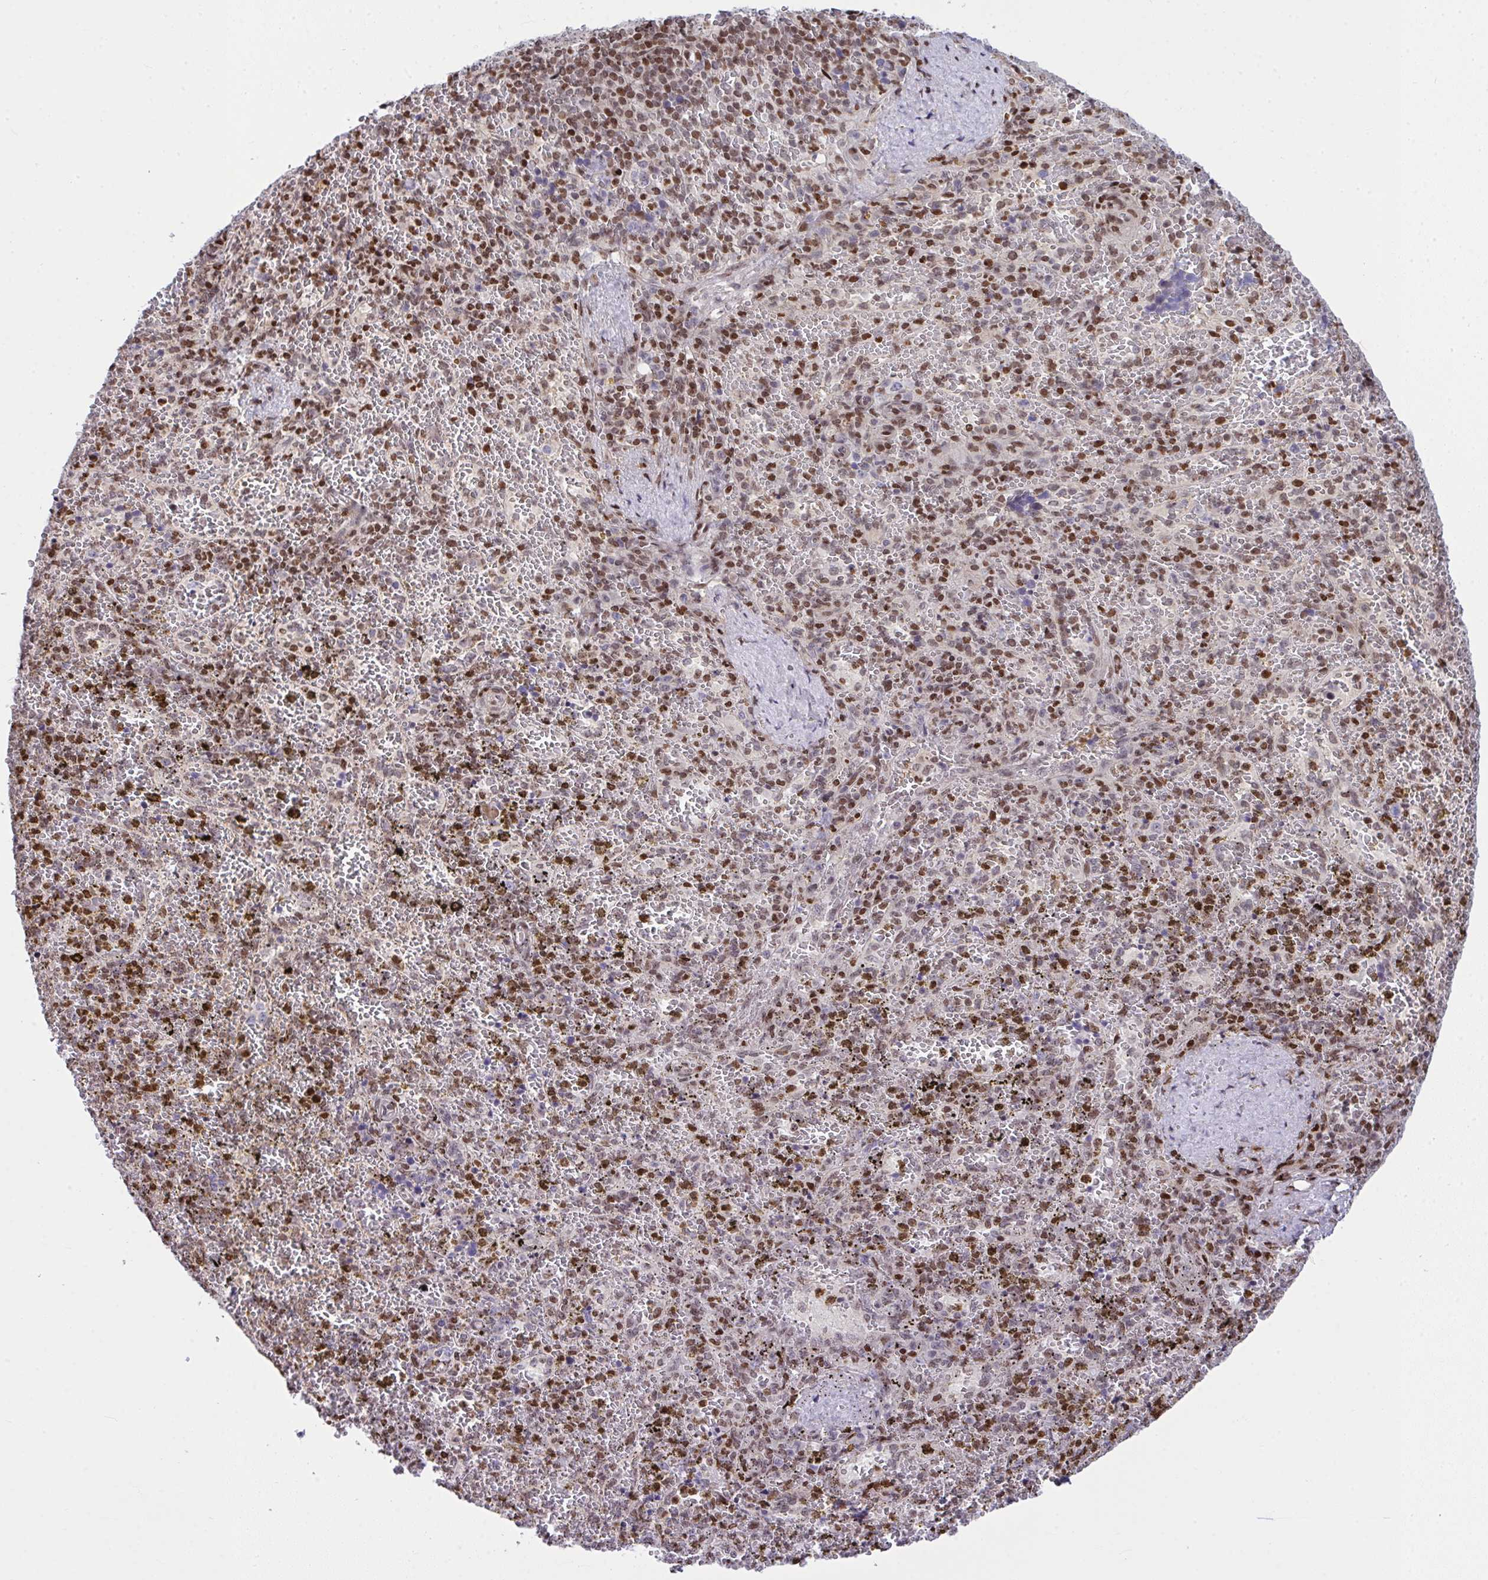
{"staining": {"intensity": "moderate", "quantity": ">75%", "location": "nuclear"}, "tissue": "spleen", "cell_type": "Cells in red pulp", "image_type": "normal", "snomed": [{"axis": "morphology", "description": "Normal tissue, NOS"}, {"axis": "topography", "description": "Spleen"}], "caption": "Moderate nuclear positivity for a protein is present in about >75% of cells in red pulp of benign spleen using immunohistochemistry (IHC).", "gene": "RAPGEF5", "patient": {"sex": "female", "age": 50}}